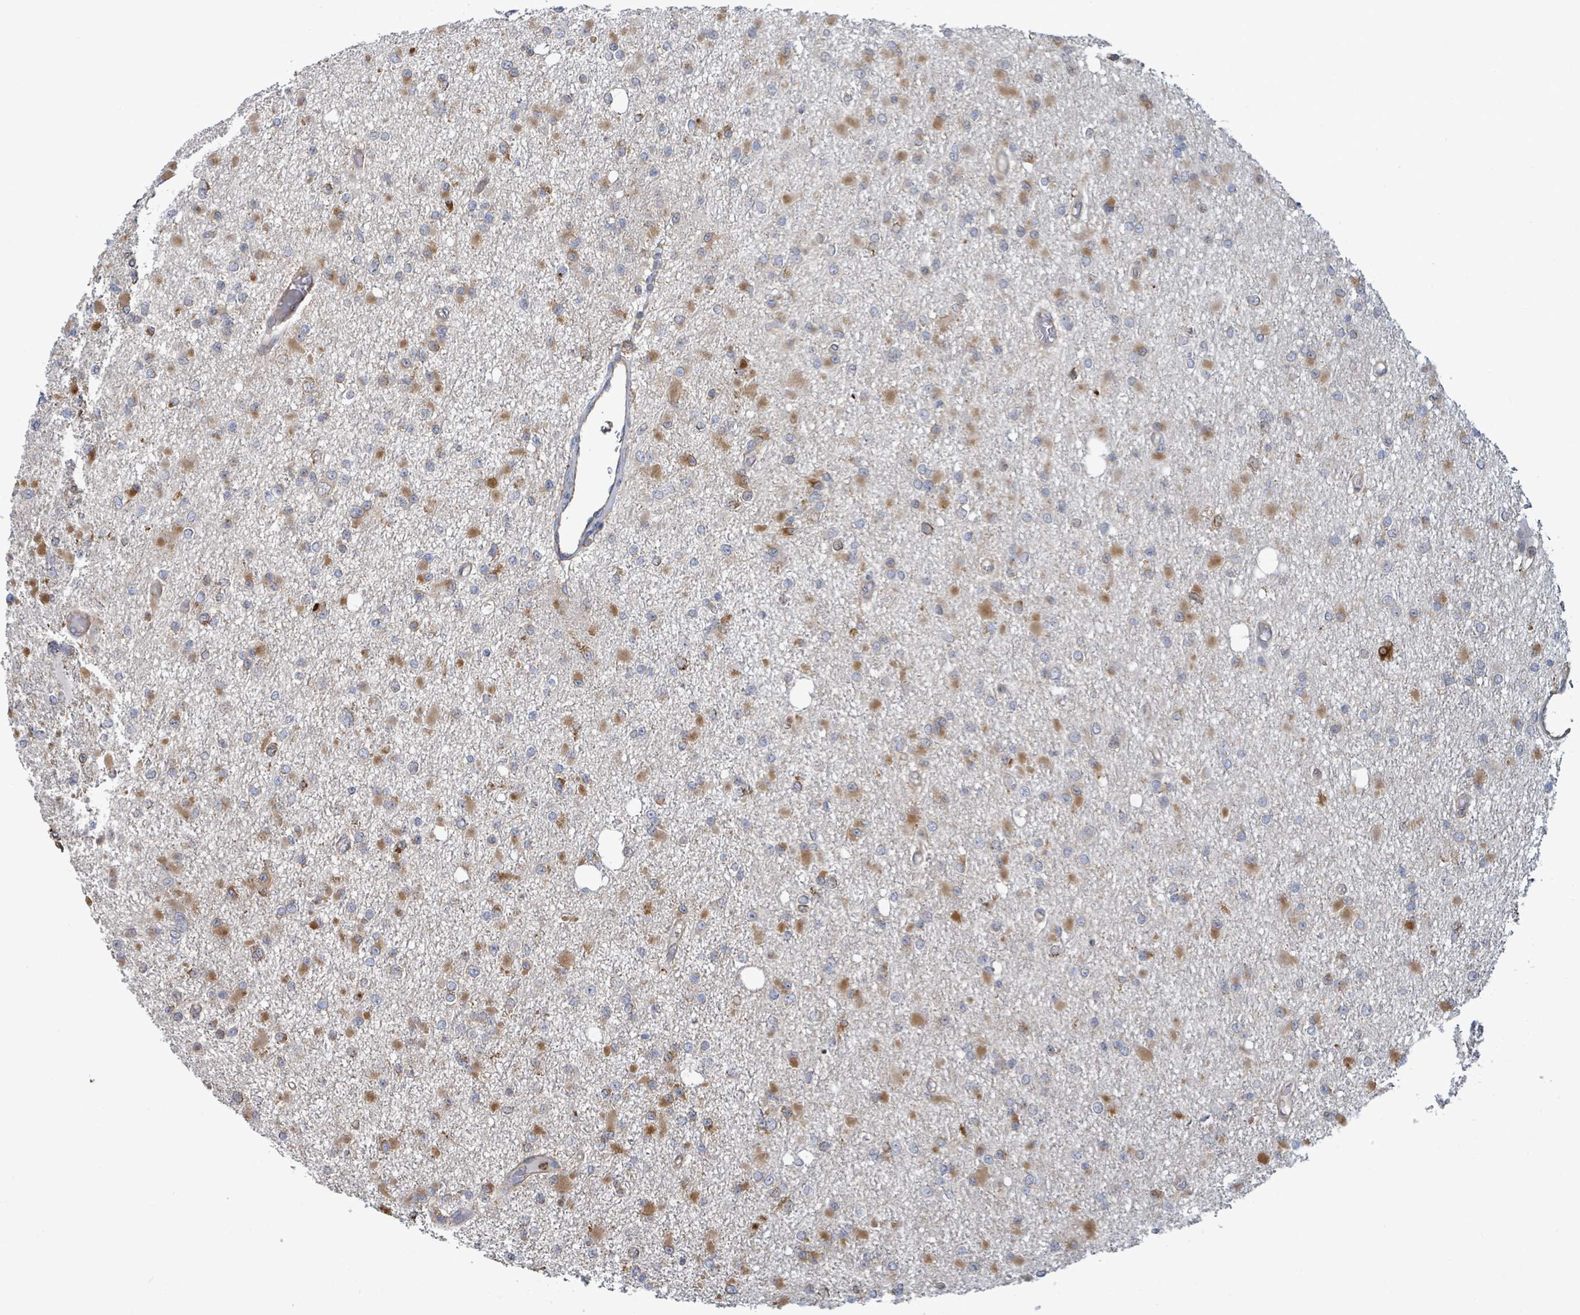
{"staining": {"intensity": "moderate", "quantity": "25%-75%", "location": "cytoplasmic/membranous"}, "tissue": "glioma", "cell_type": "Tumor cells", "image_type": "cancer", "snomed": [{"axis": "morphology", "description": "Glioma, malignant, Low grade"}, {"axis": "topography", "description": "Brain"}], "caption": "Protein expression analysis of glioma reveals moderate cytoplasmic/membranous staining in about 25%-75% of tumor cells.", "gene": "RFPL4A", "patient": {"sex": "female", "age": 22}}